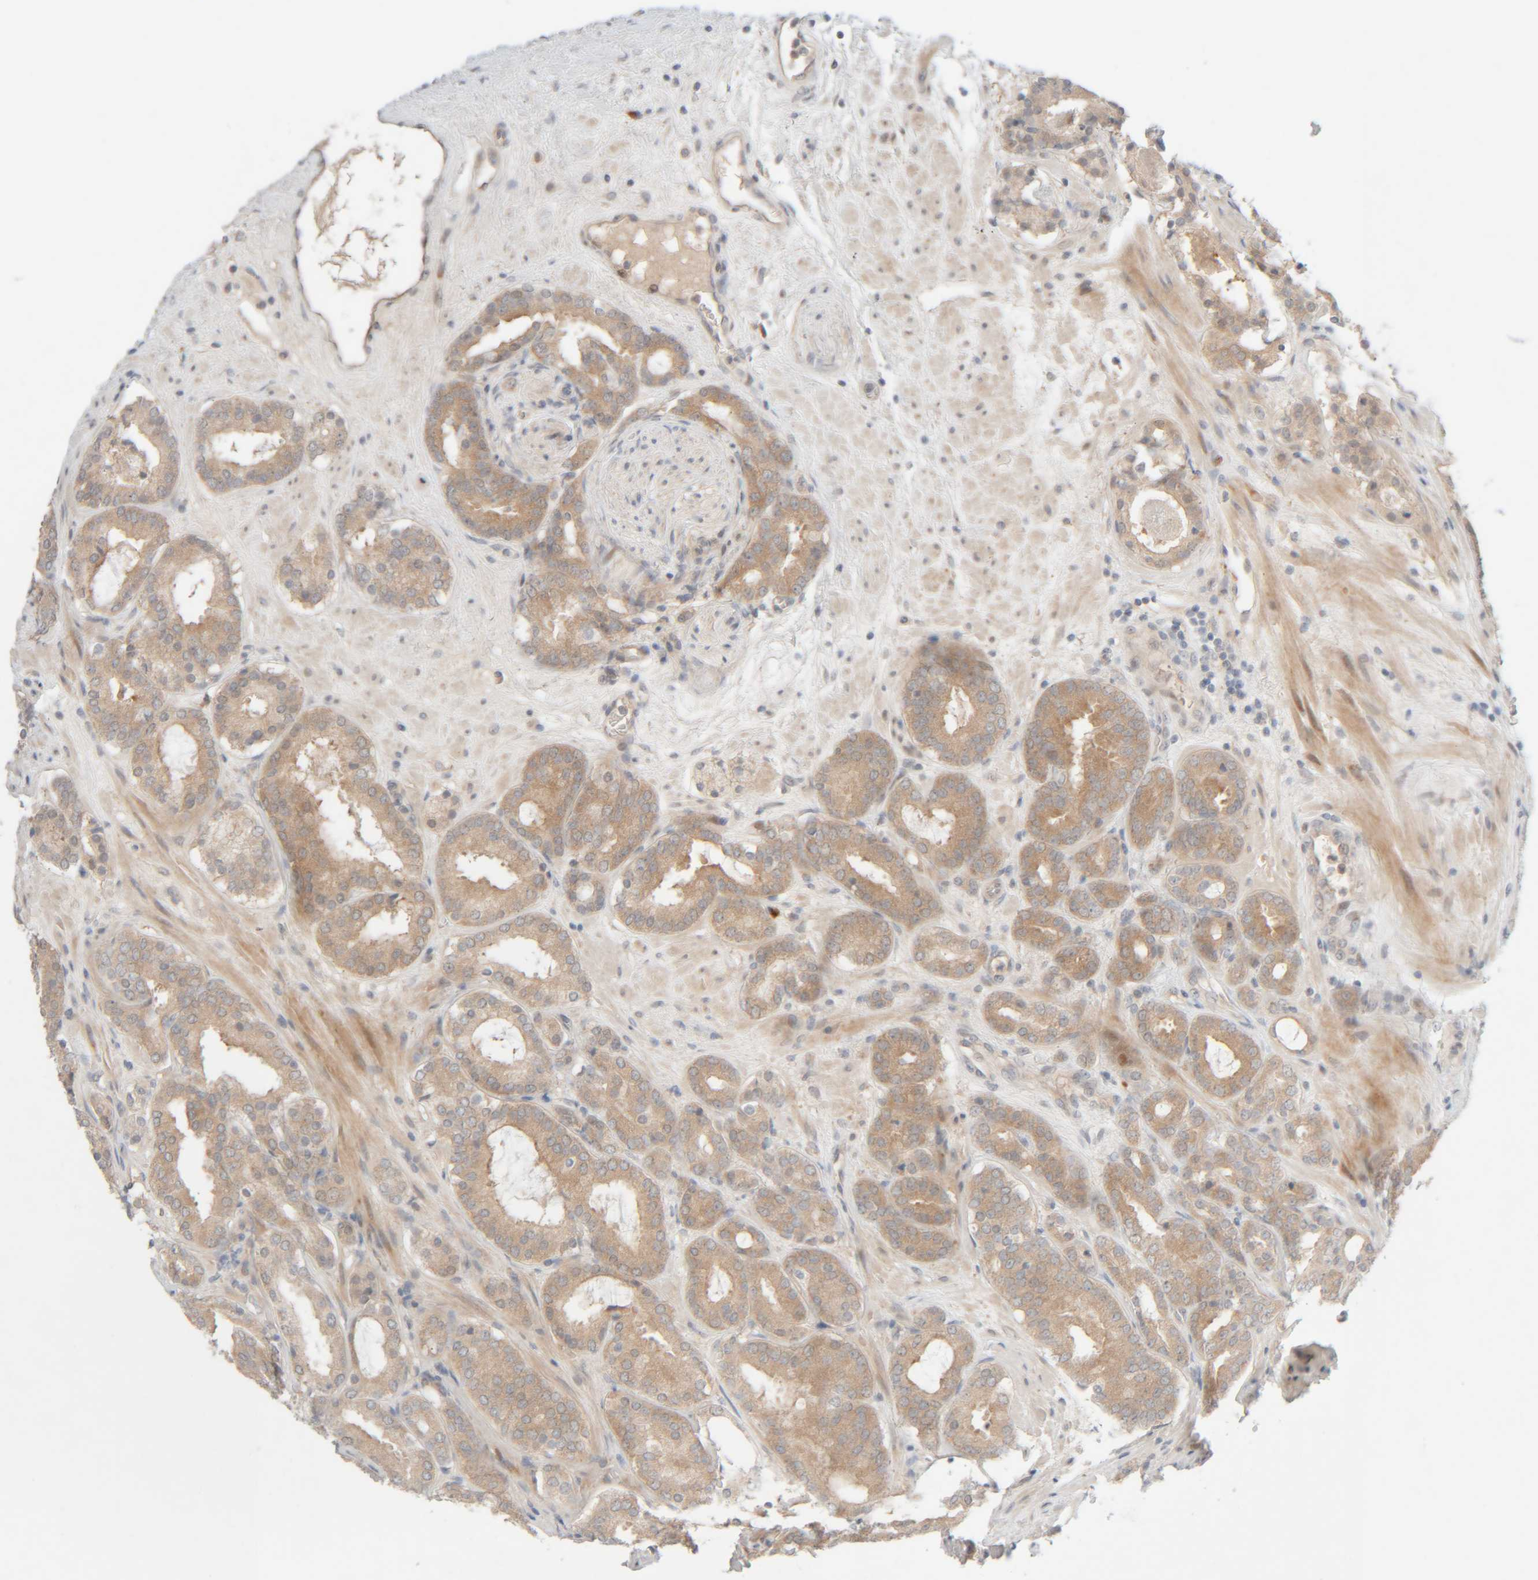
{"staining": {"intensity": "moderate", "quantity": ">75%", "location": "cytoplasmic/membranous"}, "tissue": "prostate cancer", "cell_type": "Tumor cells", "image_type": "cancer", "snomed": [{"axis": "morphology", "description": "Adenocarcinoma, Low grade"}, {"axis": "topography", "description": "Prostate"}], "caption": "This photomicrograph reveals adenocarcinoma (low-grade) (prostate) stained with IHC to label a protein in brown. The cytoplasmic/membranous of tumor cells show moderate positivity for the protein. Nuclei are counter-stained blue.", "gene": "CHKA", "patient": {"sex": "male", "age": 69}}